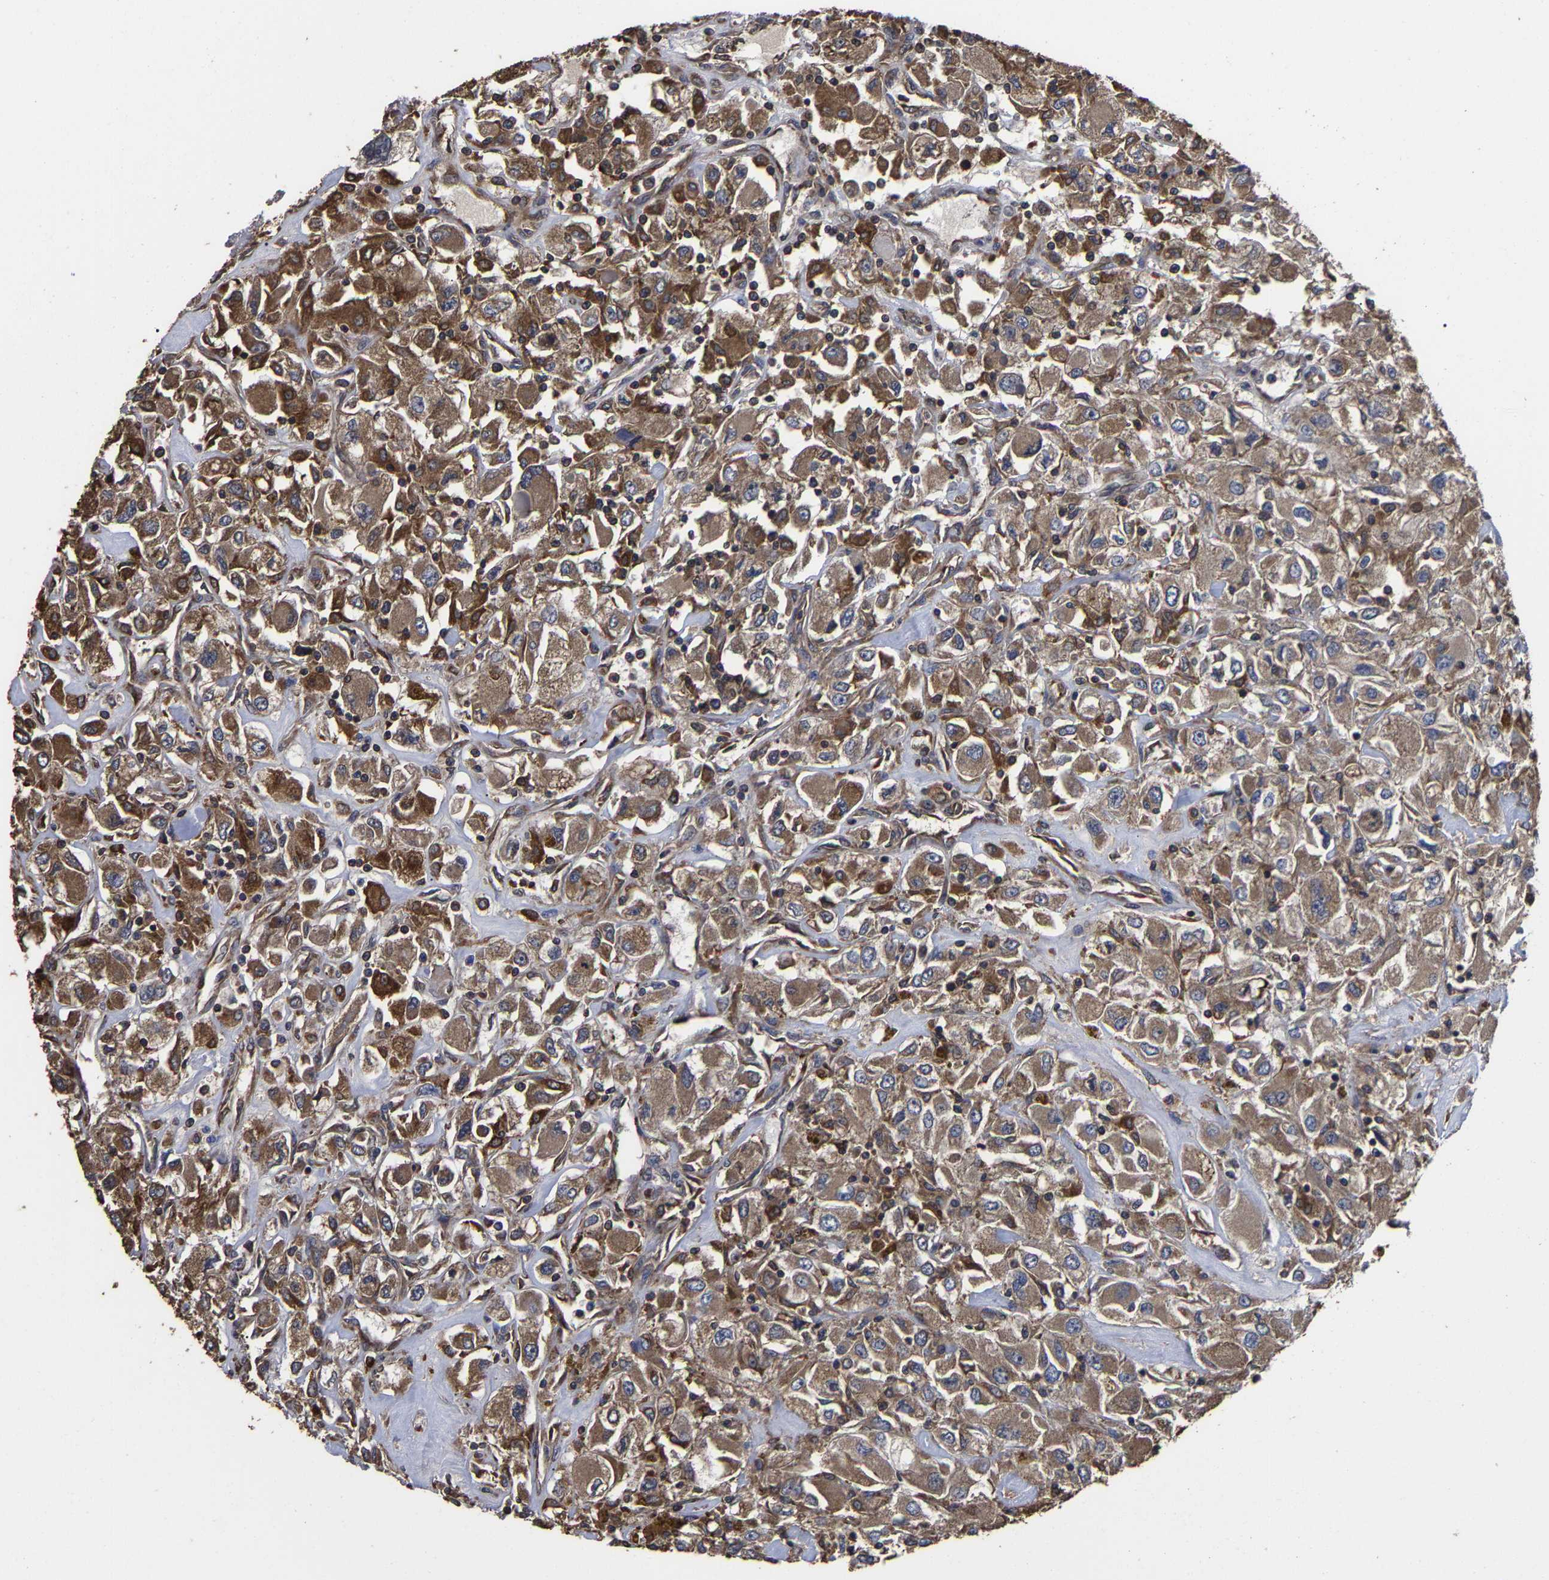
{"staining": {"intensity": "moderate", "quantity": ">75%", "location": "cytoplasmic/membranous"}, "tissue": "renal cancer", "cell_type": "Tumor cells", "image_type": "cancer", "snomed": [{"axis": "morphology", "description": "Adenocarcinoma, NOS"}, {"axis": "topography", "description": "Kidney"}], "caption": "Renal cancer stained for a protein (brown) displays moderate cytoplasmic/membranous positive positivity in about >75% of tumor cells.", "gene": "ITCH", "patient": {"sex": "female", "age": 52}}